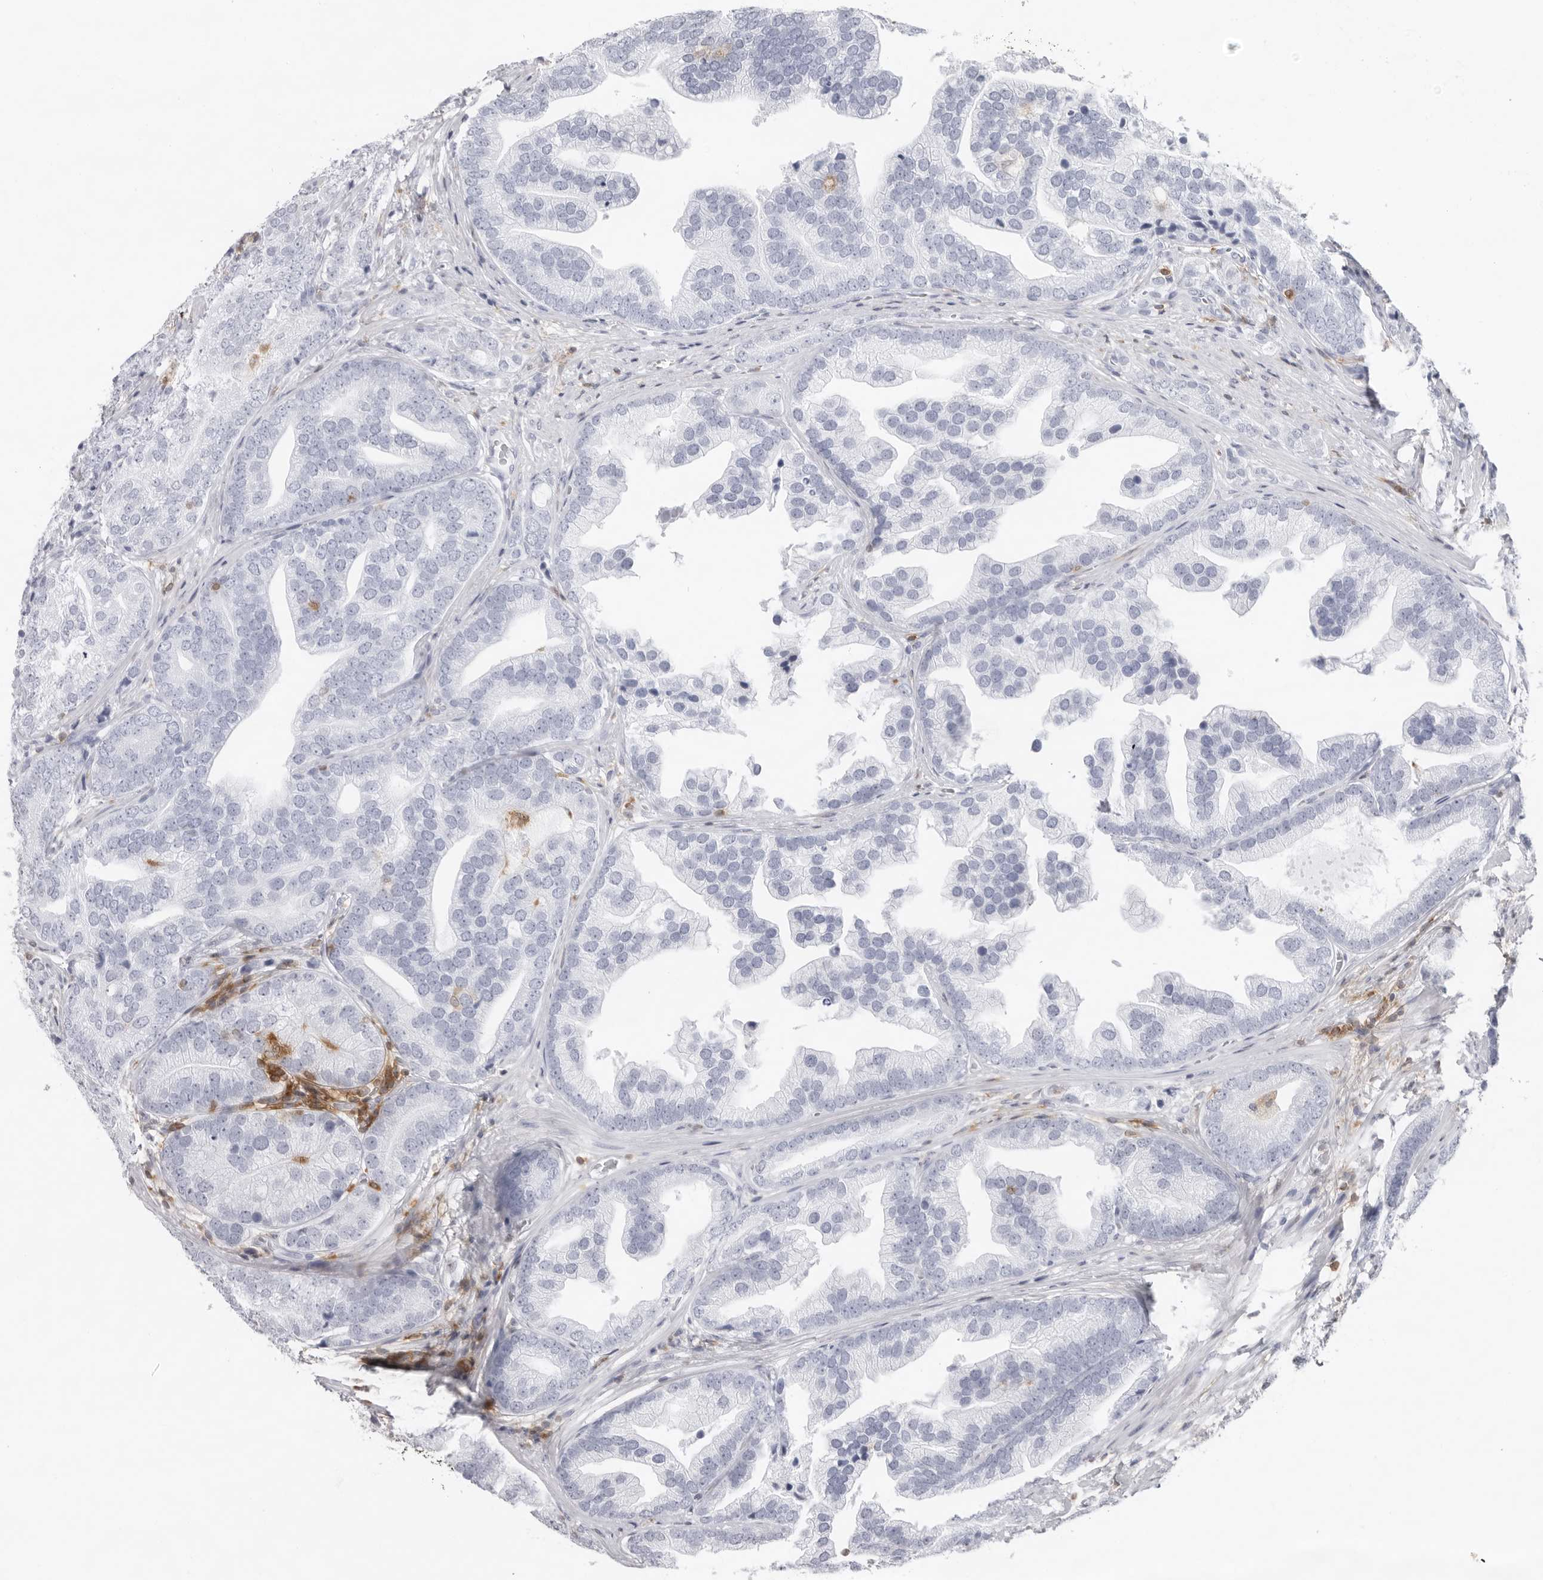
{"staining": {"intensity": "negative", "quantity": "none", "location": "none"}, "tissue": "prostate cancer", "cell_type": "Tumor cells", "image_type": "cancer", "snomed": [{"axis": "morphology", "description": "Adenocarcinoma, High grade"}, {"axis": "topography", "description": "Prostate"}], "caption": "IHC micrograph of neoplastic tissue: human prostate adenocarcinoma (high-grade) stained with DAB demonstrates no significant protein expression in tumor cells. (Brightfield microscopy of DAB IHC at high magnification).", "gene": "FMNL1", "patient": {"sex": "male", "age": 57}}